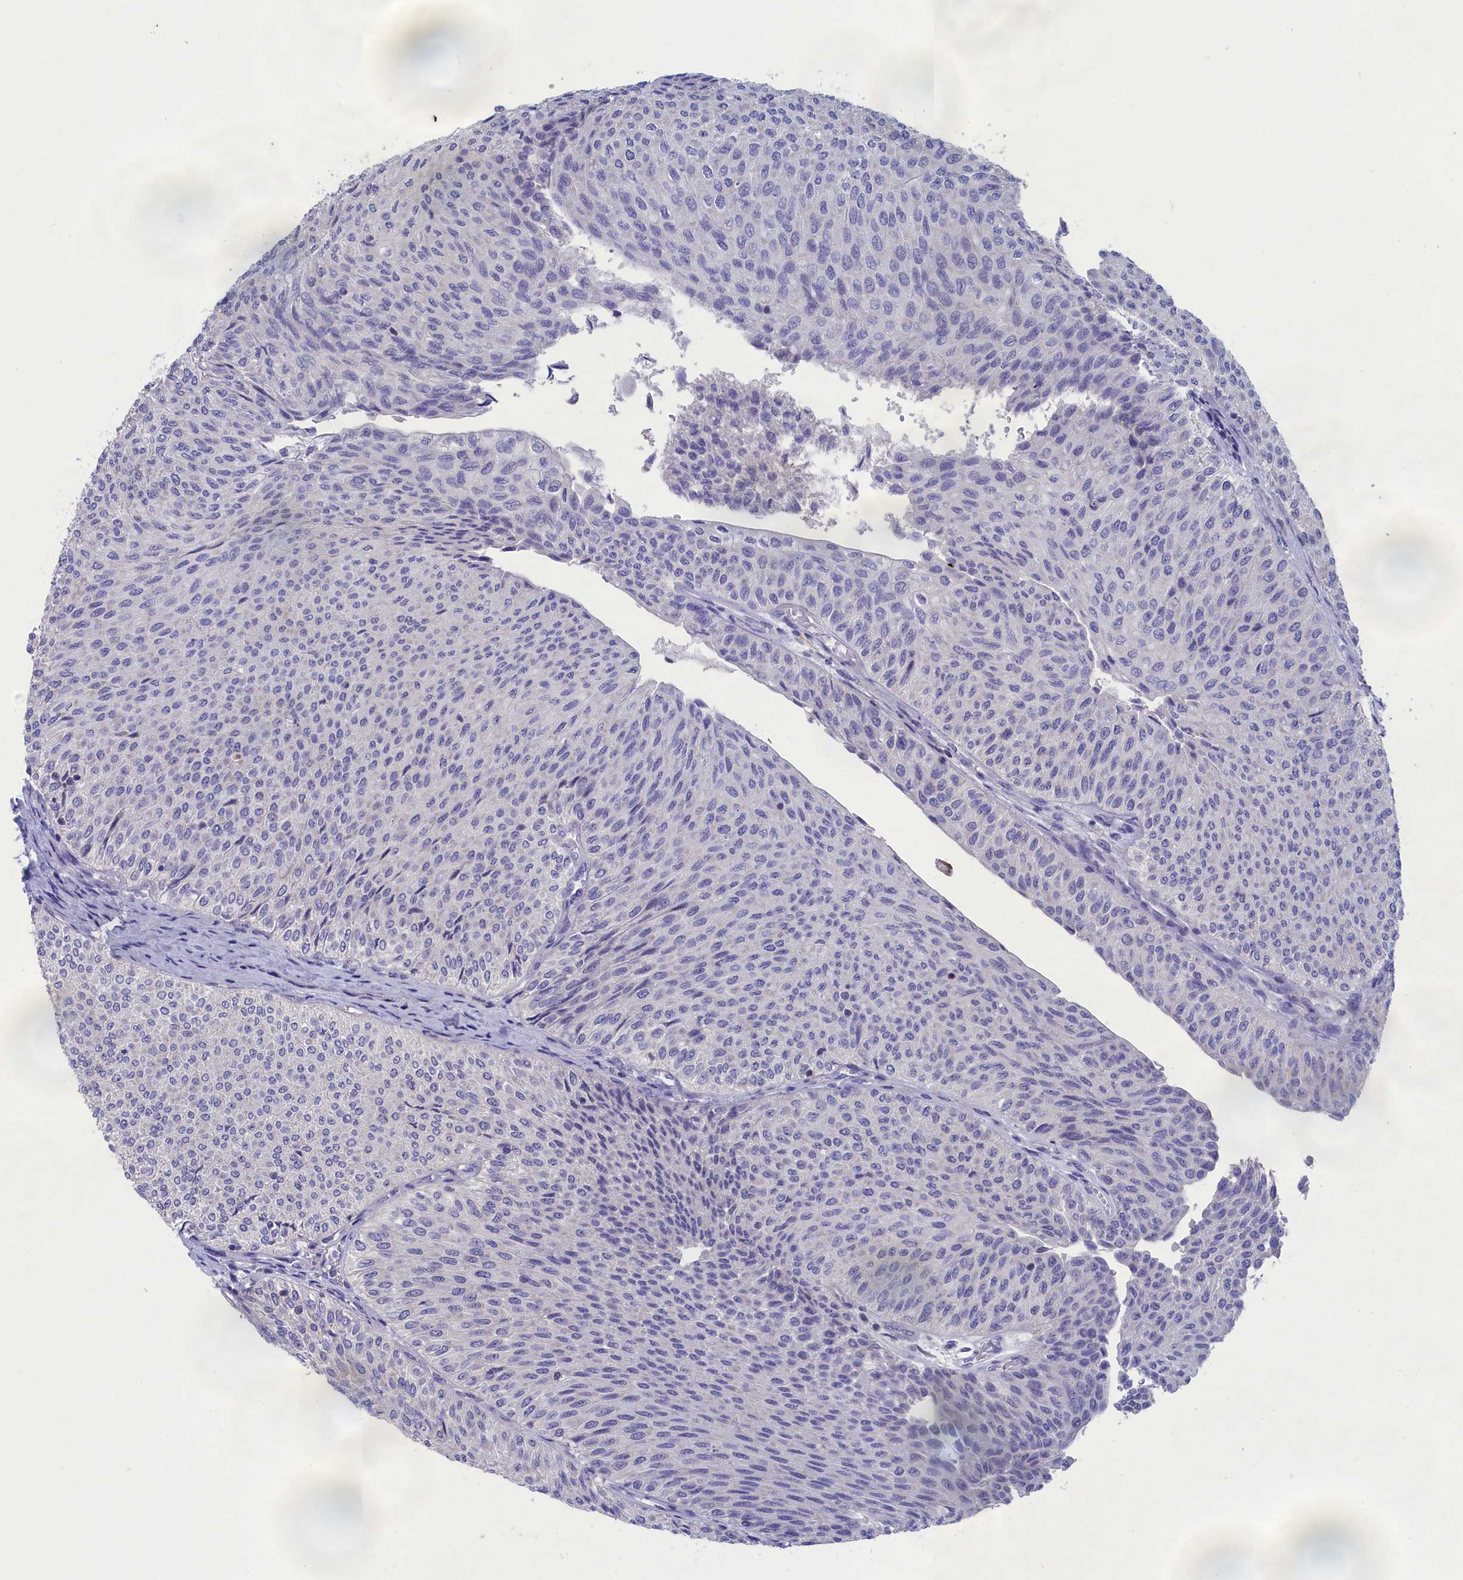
{"staining": {"intensity": "negative", "quantity": "none", "location": "none"}, "tissue": "urothelial cancer", "cell_type": "Tumor cells", "image_type": "cancer", "snomed": [{"axis": "morphology", "description": "Urothelial carcinoma, Low grade"}, {"axis": "topography", "description": "Urinary bladder"}], "caption": "Tumor cells are negative for brown protein staining in urothelial cancer. Brightfield microscopy of IHC stained with DAB (3,3'-diaminobenzidine) (brown) and hematoxylin (blue), captured at high magnification.", "gene": "PRDM12", "patient": {"sex": "male", "age": 78}}